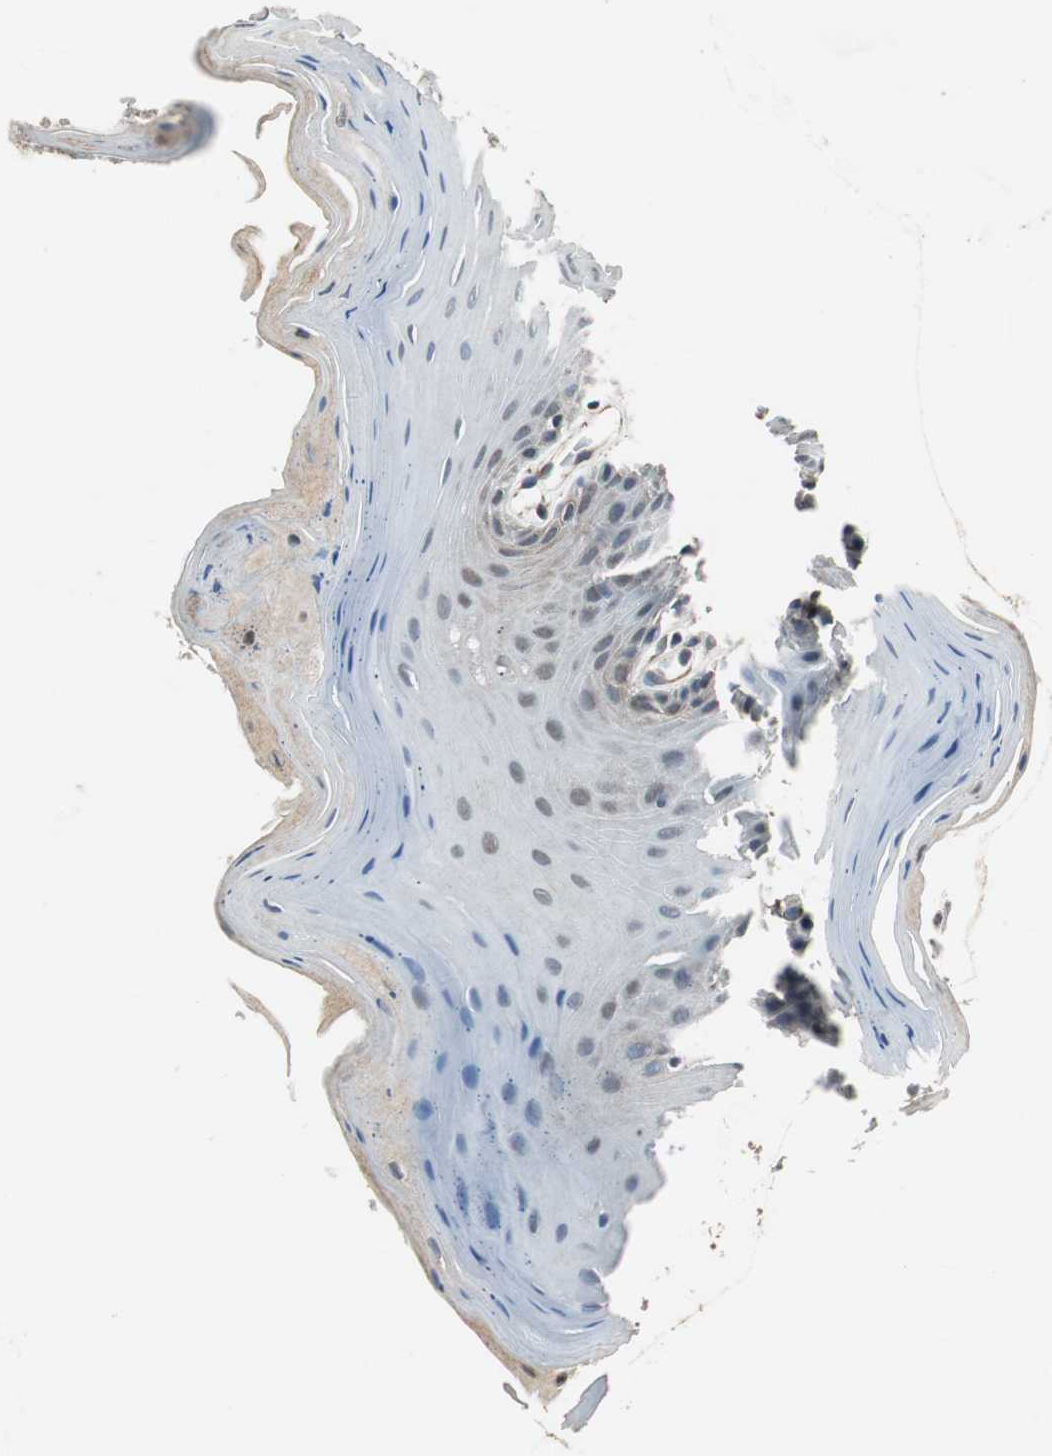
{"staining": {"intensity": "weak", "quantity": "25%-75%", "location": "cytoplasmic/membranous"}, "tissue": "oral mucosa", "cell_type": "Squamous epithelial cells", "image_type": "normal", "snomed": [{"axis": "morphology", "description": "Normal tissue, NOS"}, {"axis": "morphology", "description": "Squamous cell carcinoma, NOS"}, {"axis": "topography", "description": "Skeletal muscle"}, {"axis": "topography", "description": "Oral tissue"}, {"axis": "topography", "description": "Head-Neck"}], "caption": "Immunohistochemical staining of benign human oral mucosa displays weak cytoplasmic/membranous protein staining in approximately 25%-75% of squamous epithelial cells. (IHC, brightfield microscopy, high magnification).", "gene": "PSMB4", "patient": {"sex": "male", "age": 71}}